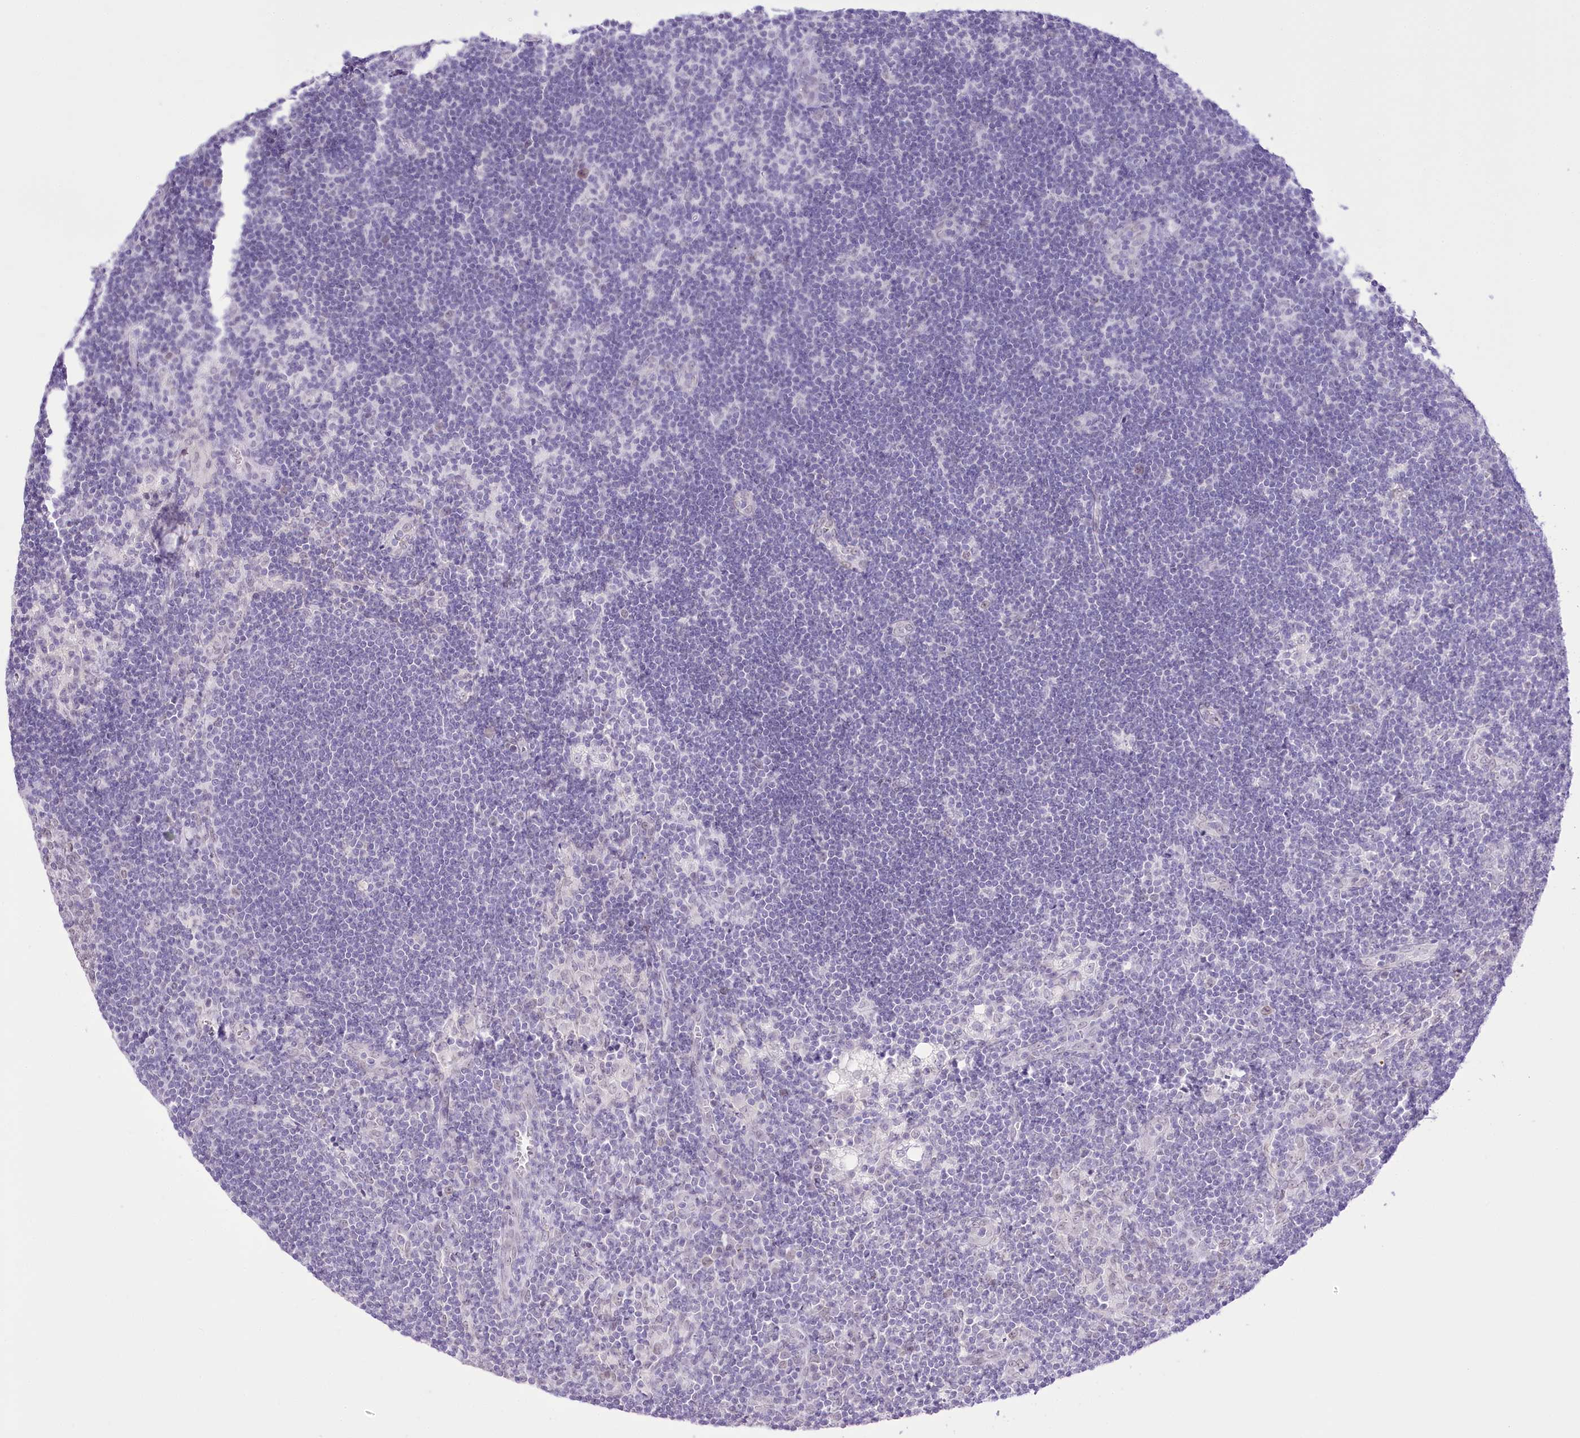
{"staining": {"intensity": "negative", "quantity": "none", "location": "none"}, "tissue": "lymph node", "cell_type": "Germinal center cells", "image_type": "normal", "snomed": [{"axis": "morphology", "description": "Normal tissue, NOS"}, {"axis": "topography", "description": "Lymph node"}], "caption": "Immunohistochemistry (IHC) of benign lymph node reveals no positivity in germinal center cells. (DAB immunohistochemistry, high magnification).", "gene": "SLC39A10", "patient": {"sex": "male", "age": 24}}